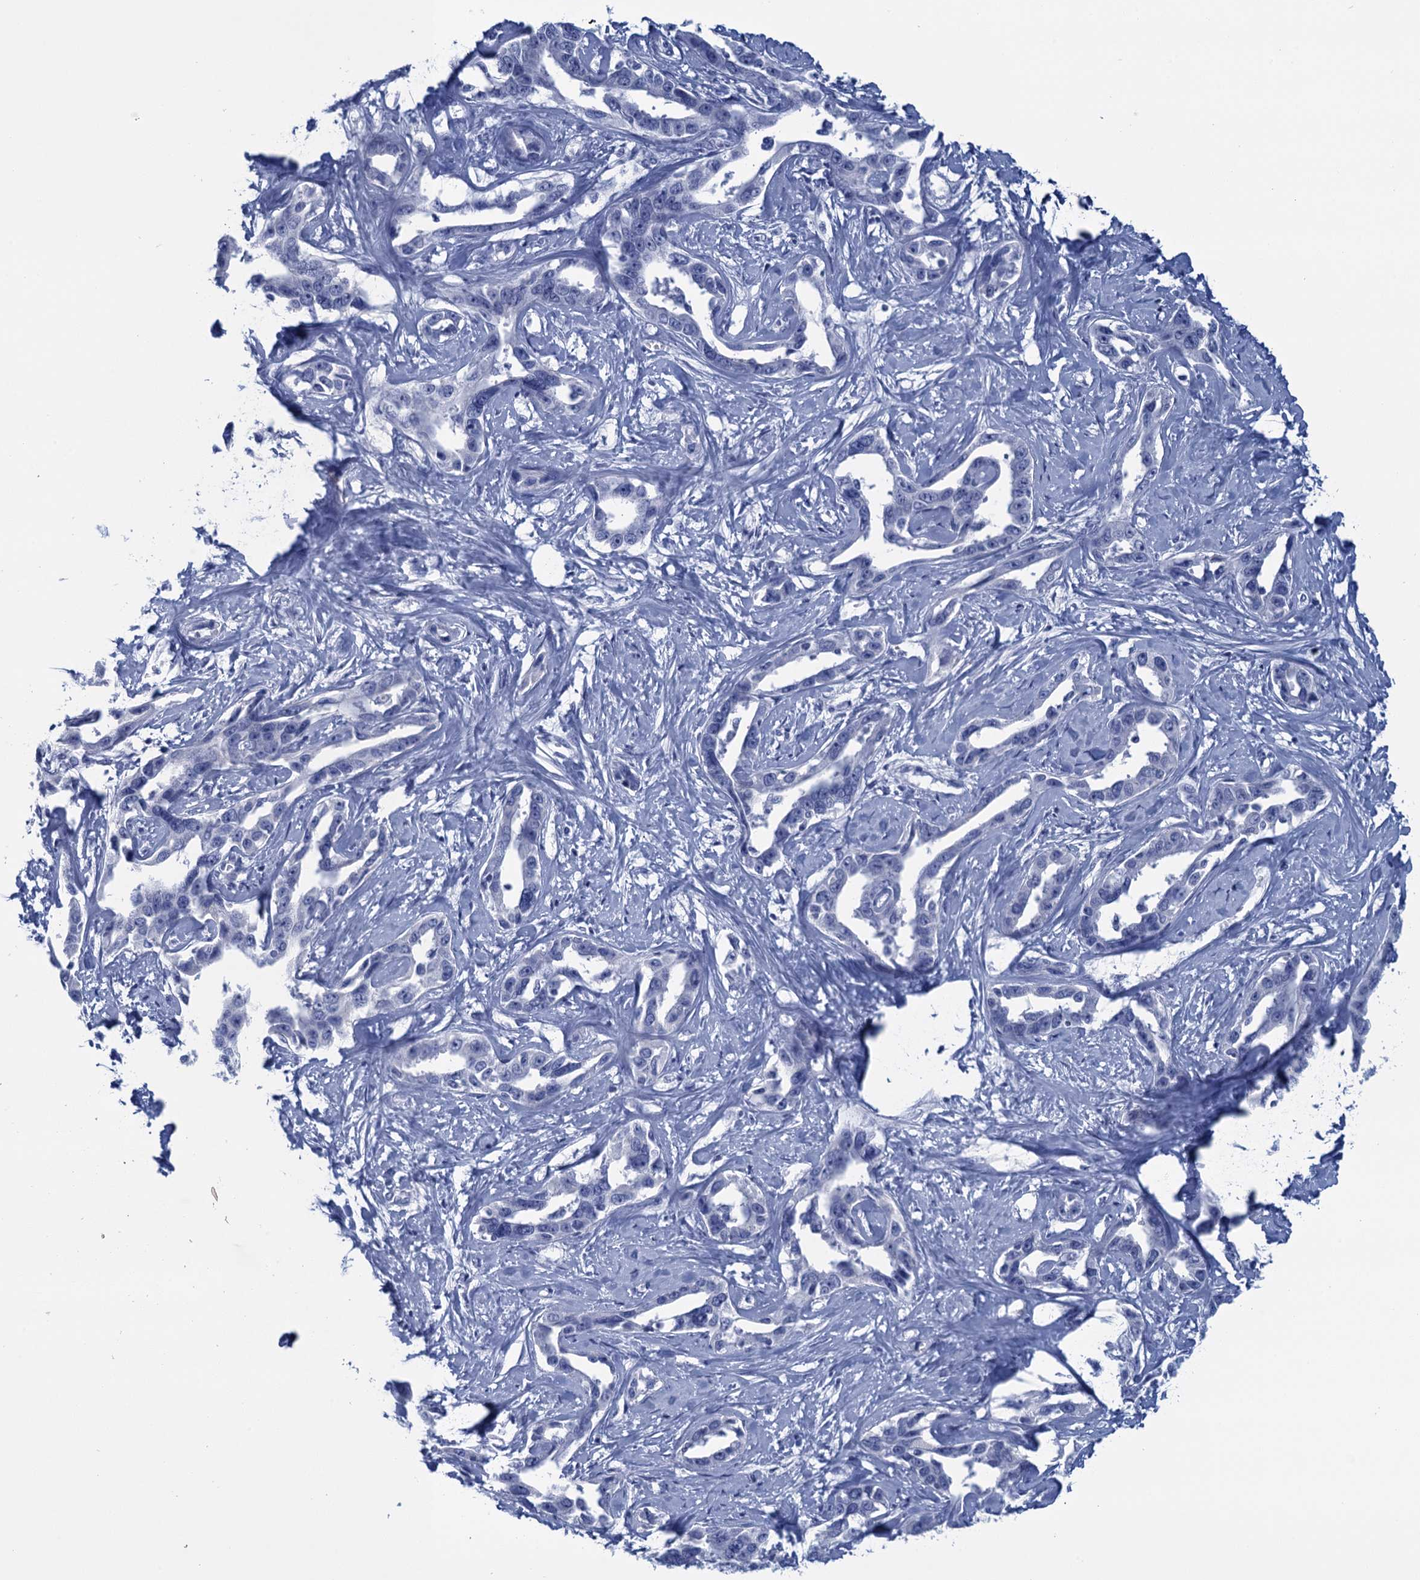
{"staining": {"intensity": "negative", "quantity": "none", "location": "none"}, "tissue": "liver cancer", "cell_type": "Tumor cells", "image_type": "cancer", "snomed": [{"axis": "morphology", "description": "Cholangiocarcinoma"}, {"axis": "topography", "description": "Liver"}], "caption": "IHC histopathology image of human liver cholangiocarcinoma stained for a protein (brown), which reveals no staining in tumor cells.", "gene": "SCEL", "patient": {"sex": "male", "age": 59}}